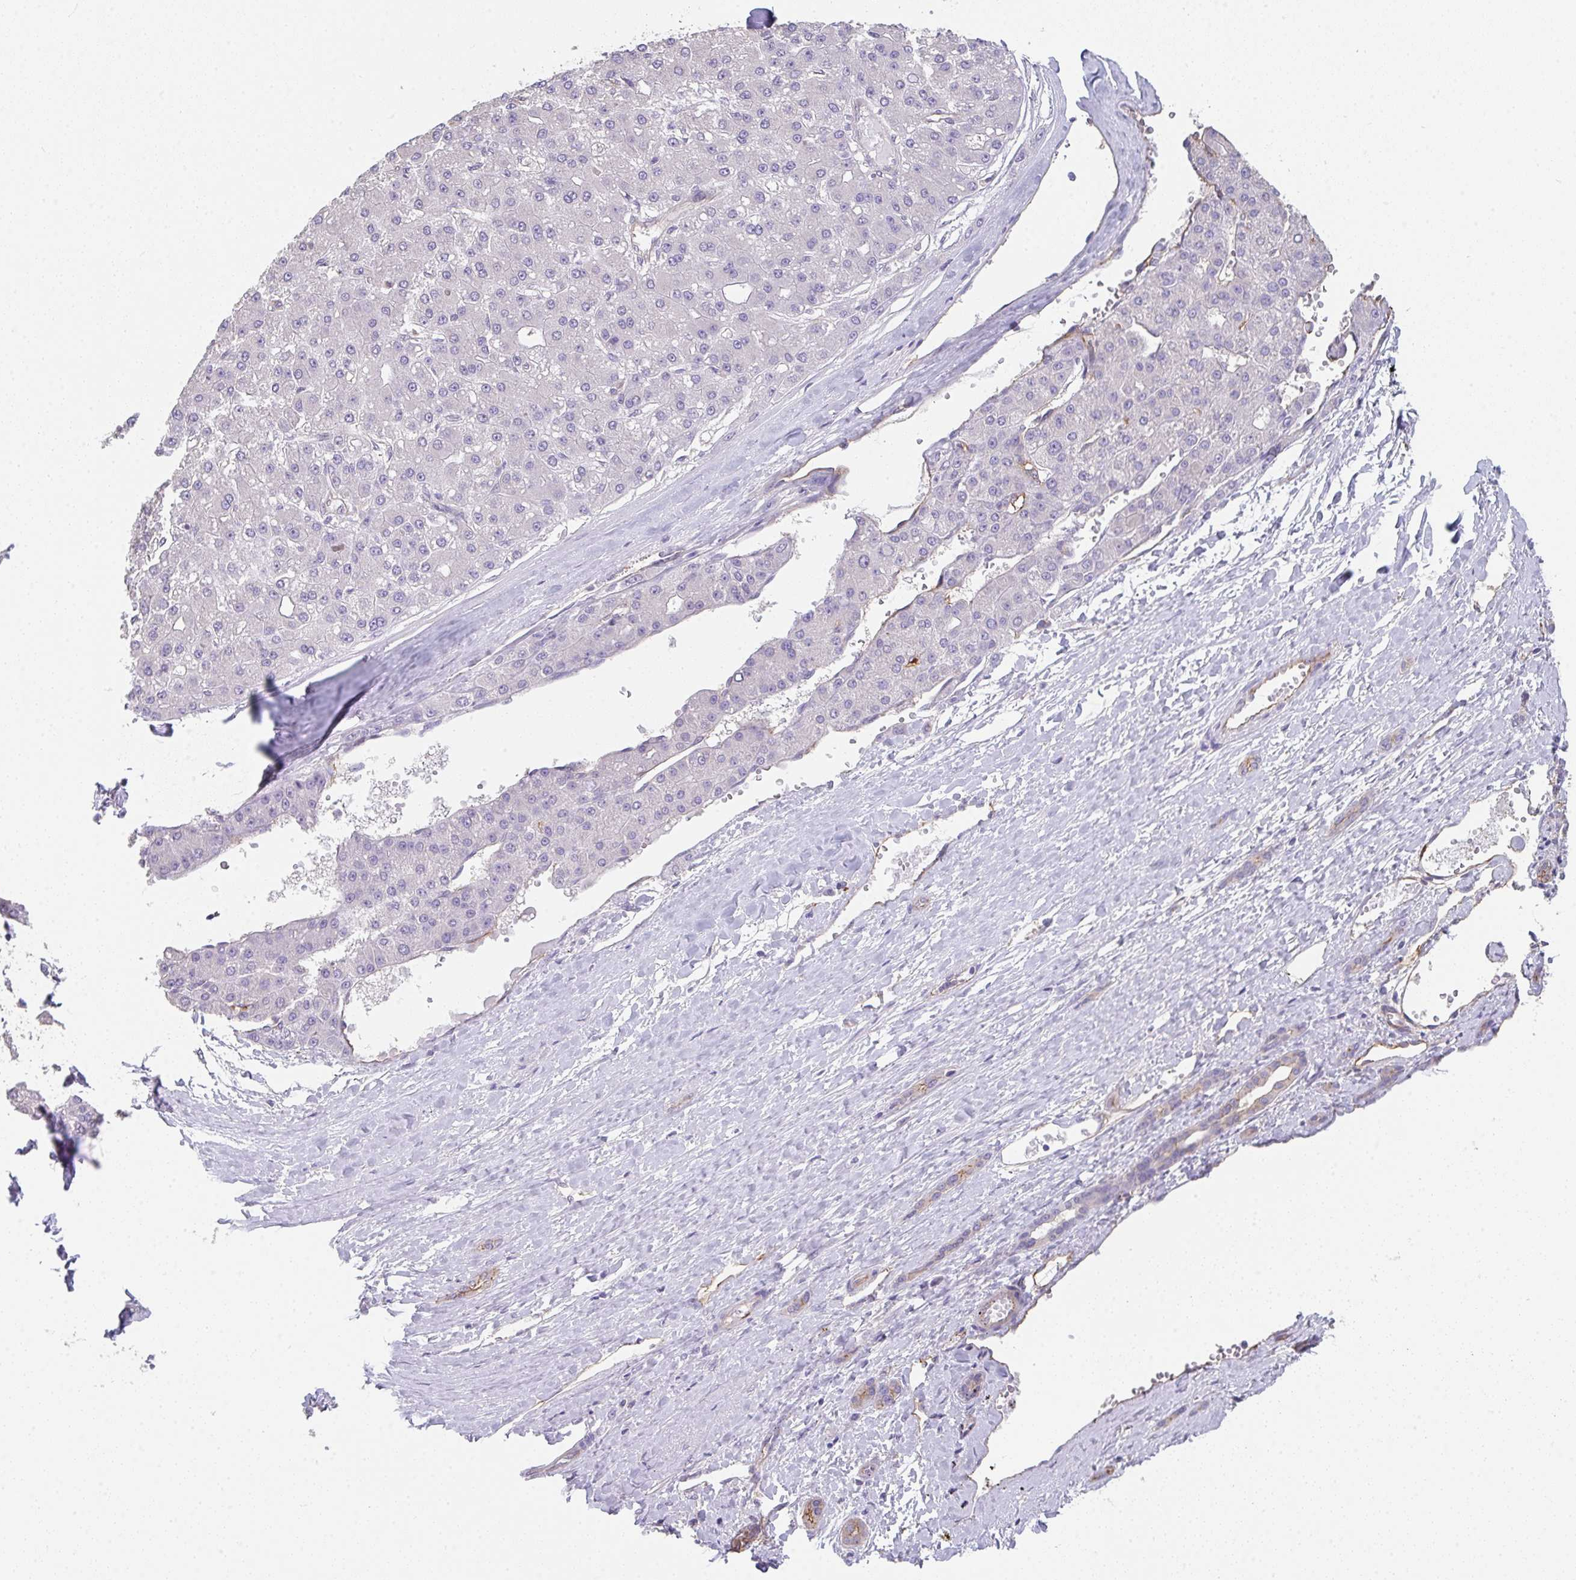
{"staining": {"intensity": "negative", "quantity": "none", "location": "none"}, "tissue": "liver cancer", "cell_type": "Tumor cells", "image_type": "cancer", "snomed": [{"axis": "morphology", "description": "Carcinoma, Hepatocellular, NOS"}, {"axis": "topography", "description": "Liver"}], "caption": "The micrograph exhibits no significant positivity in tumor cells of hepatocellular carcinoma (liver). (Stains: DAB (3,3'-diaminobenzidine) immunohistochemistry with hematoxylin counter stain, Microscopy: brightfield microscopy at high magnification).", "gene": "DBN1", "patient": {"sex": "male", "age": 67}}